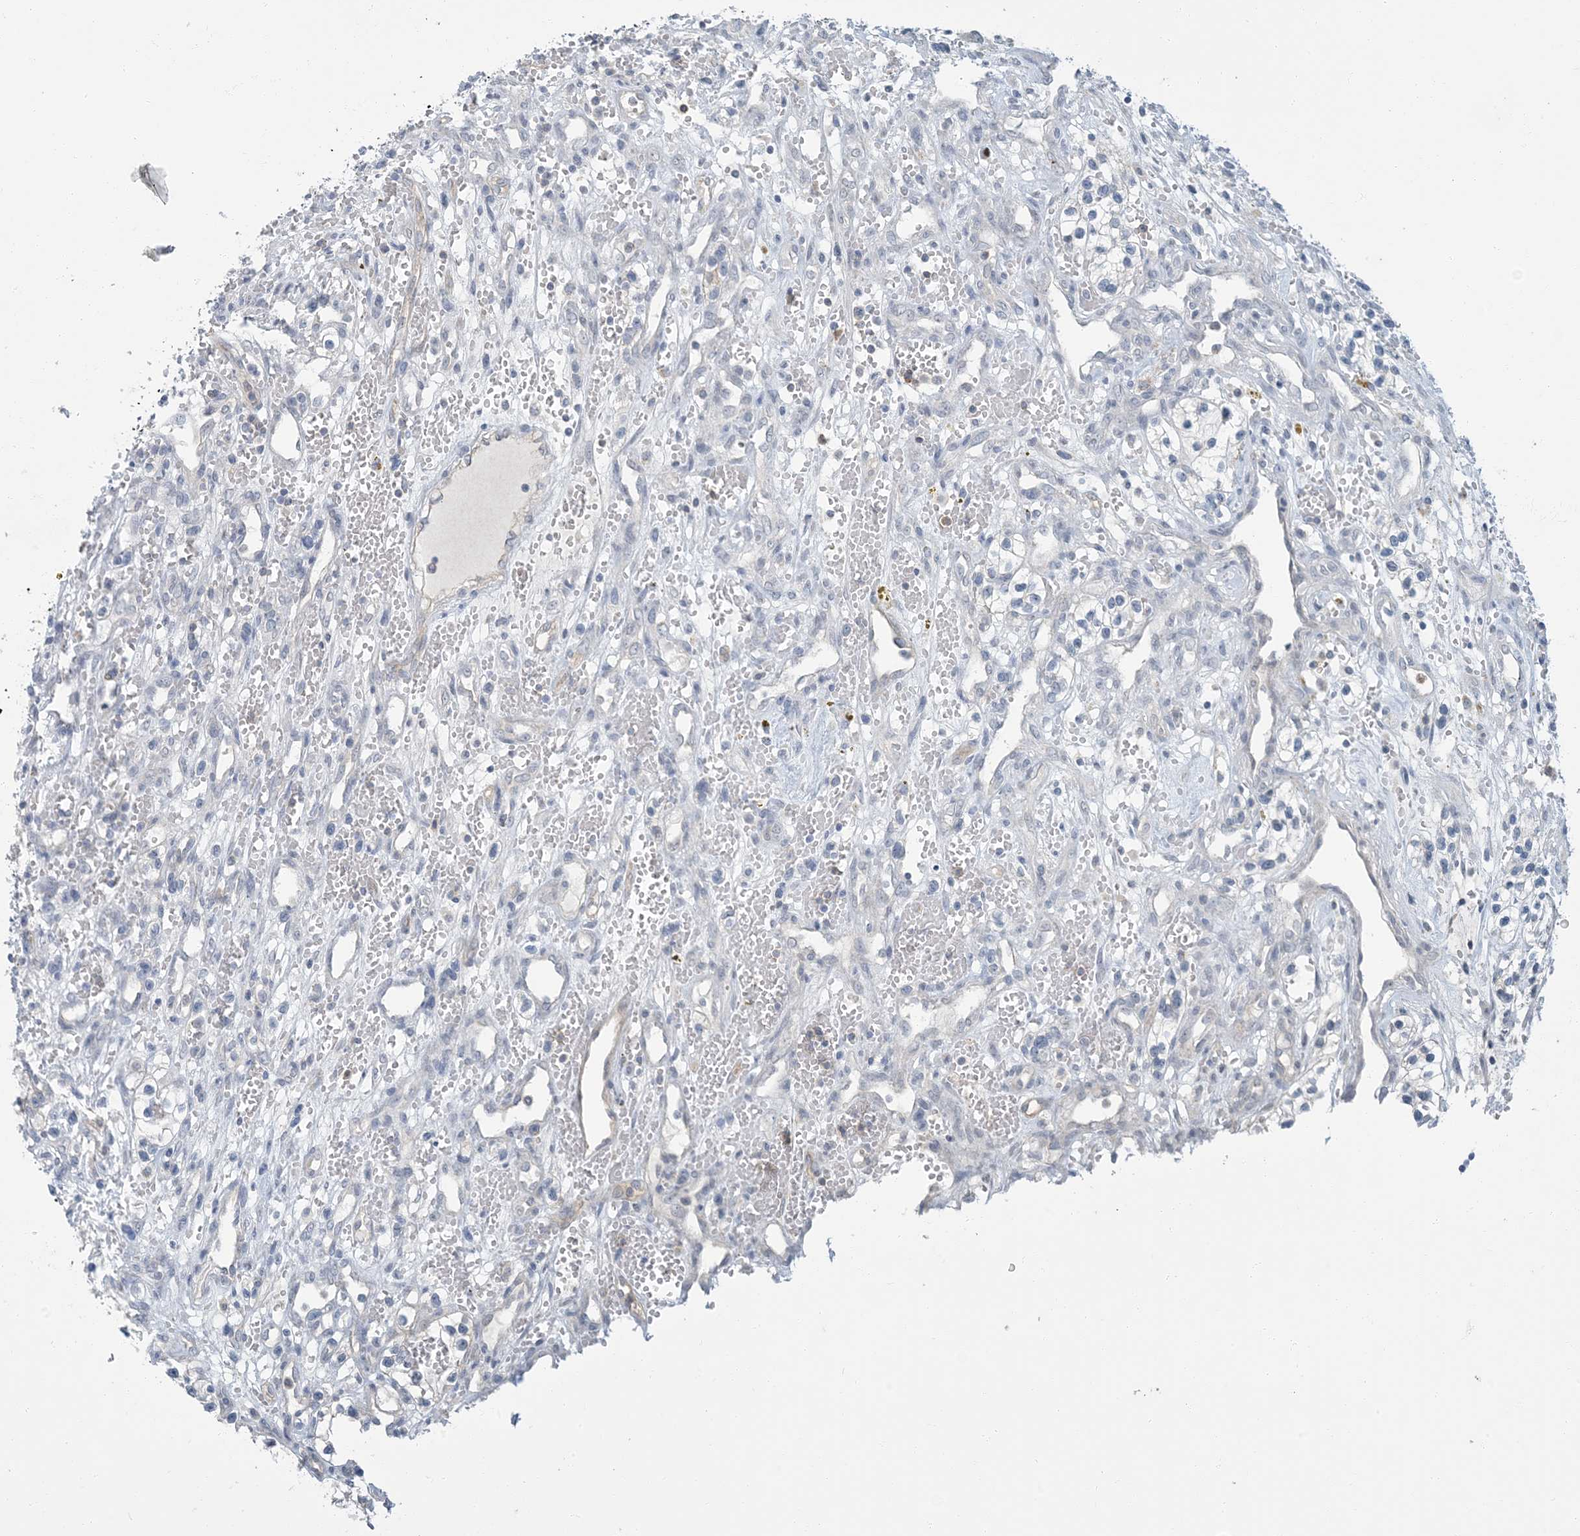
{"staining": {"intensity": "negative", "quantity": "none", "location": "none"}, "tissue": "renal cancer", "cell_type": "Tumor cells", "image_type": "cancer", "snomed": [{"axis": "morphology", "description": "Adenocarcinoma, NOS"}, {"axis": "topography", "description": "Kidney"}], "caption": "An immunohistochemistry (IHC) image of renal cancer (adenocarcinoma) is shown. There is no staining in tumor cells of renal cancer (adenocarcinoma).", "gene": "EPHA4", "patient": {"sex": "female", "age": 57}}